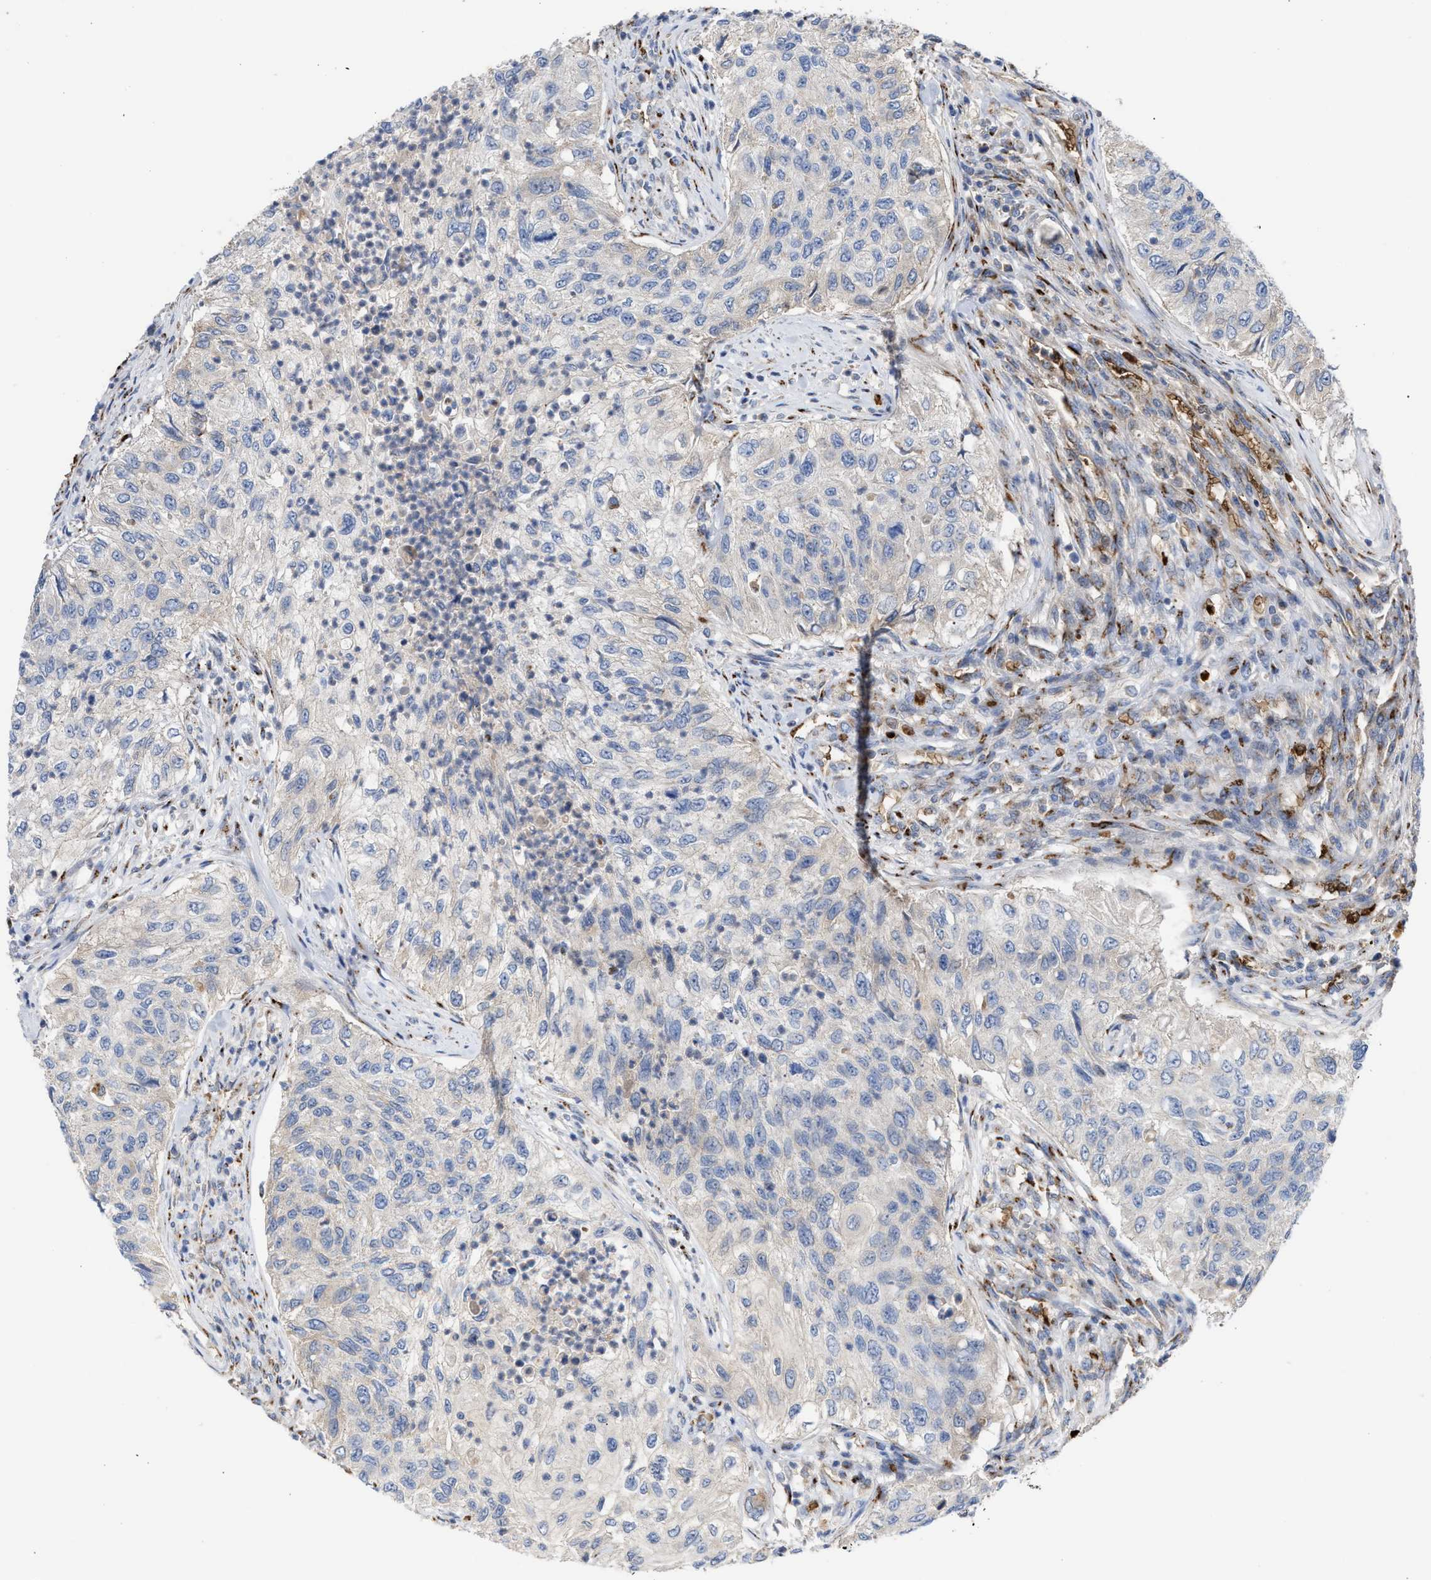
{"staining": {"intensity": "negative", "quantity": "none", "location": "none"}, "tissue": "urothelial cancer", "cell_type": "Tumor cells", "image_type": "cancer", "snomed": [{"axis": "morphology", "description": "Urothelial carcinoma, High grade"}, {"axis": "topography", "description": "Urinary bladder"}], "caption": "This image is of urothelial carcinoma (high-grade) stained with immunohistochemistry (IHC) to label a protein in brown with the nuclei are counter-stained blue. There is no expression in tumor cells.", "gene": "CCL2", "patient": {"sex": "female", "age": 60}}